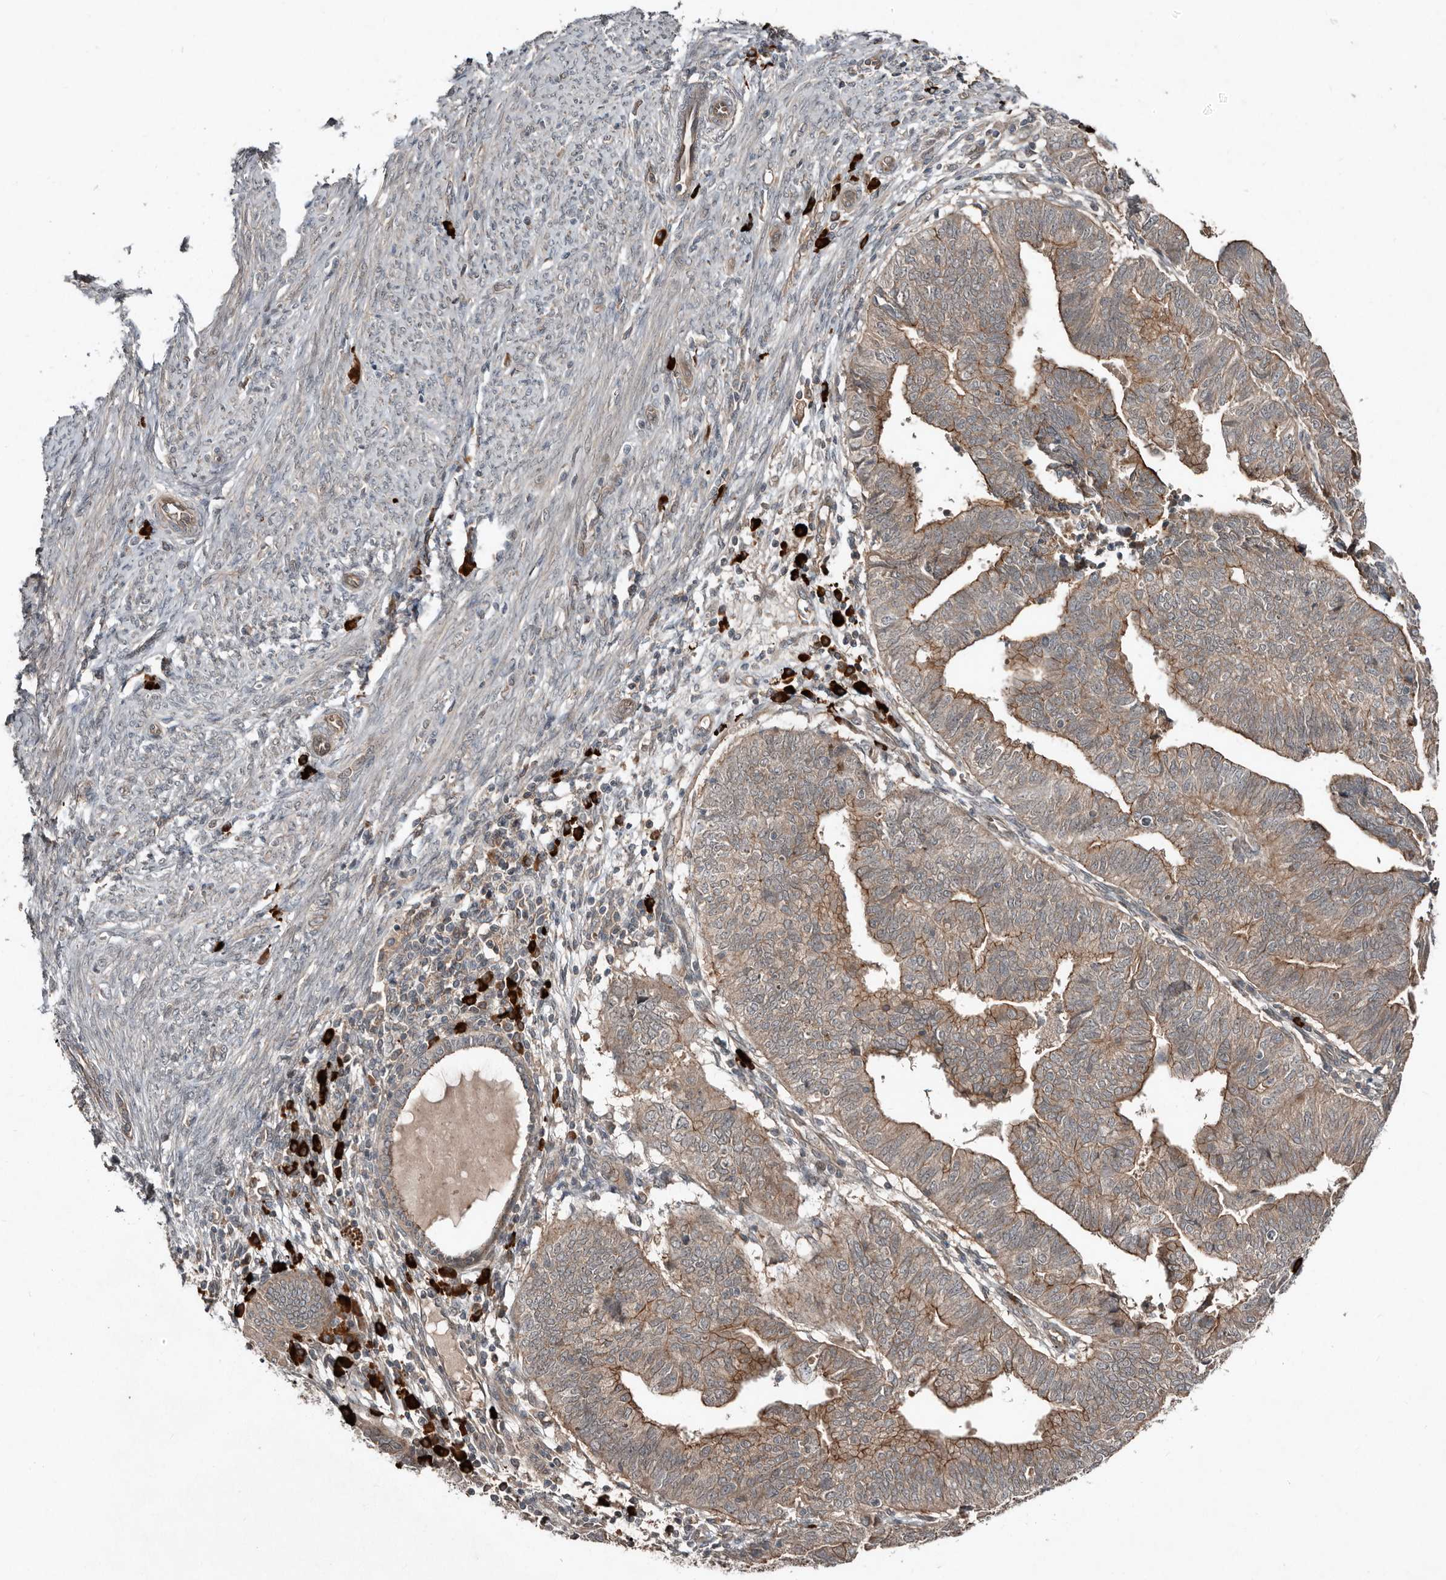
{"staining": {"intensity": "moderate", "quantity": "25%-75%", "location": "cytoplasmic/membranous"}, "tissue": "endometrial cancer", "cell_type": "Tumor cells", "image_type": "cancer", "snomed": [{"axis": "morphology", "description": "Adenocarcinoma, NOS"}, {"axis": "topography", "description": "Uterus"}], "caption": "Endometrial adenocarcinoma was stained to show a protein in brown. There is medium levels of moderate cytoplasmic/membranous staining in about 25%-75% of tumor cells. The staining was performed using DAB, with brown indicating positive protein expression. Nuclei are stained blue with hematoxylin.", "gene": "TEAD3", "patient": {"sex": "female", "age": 77}}